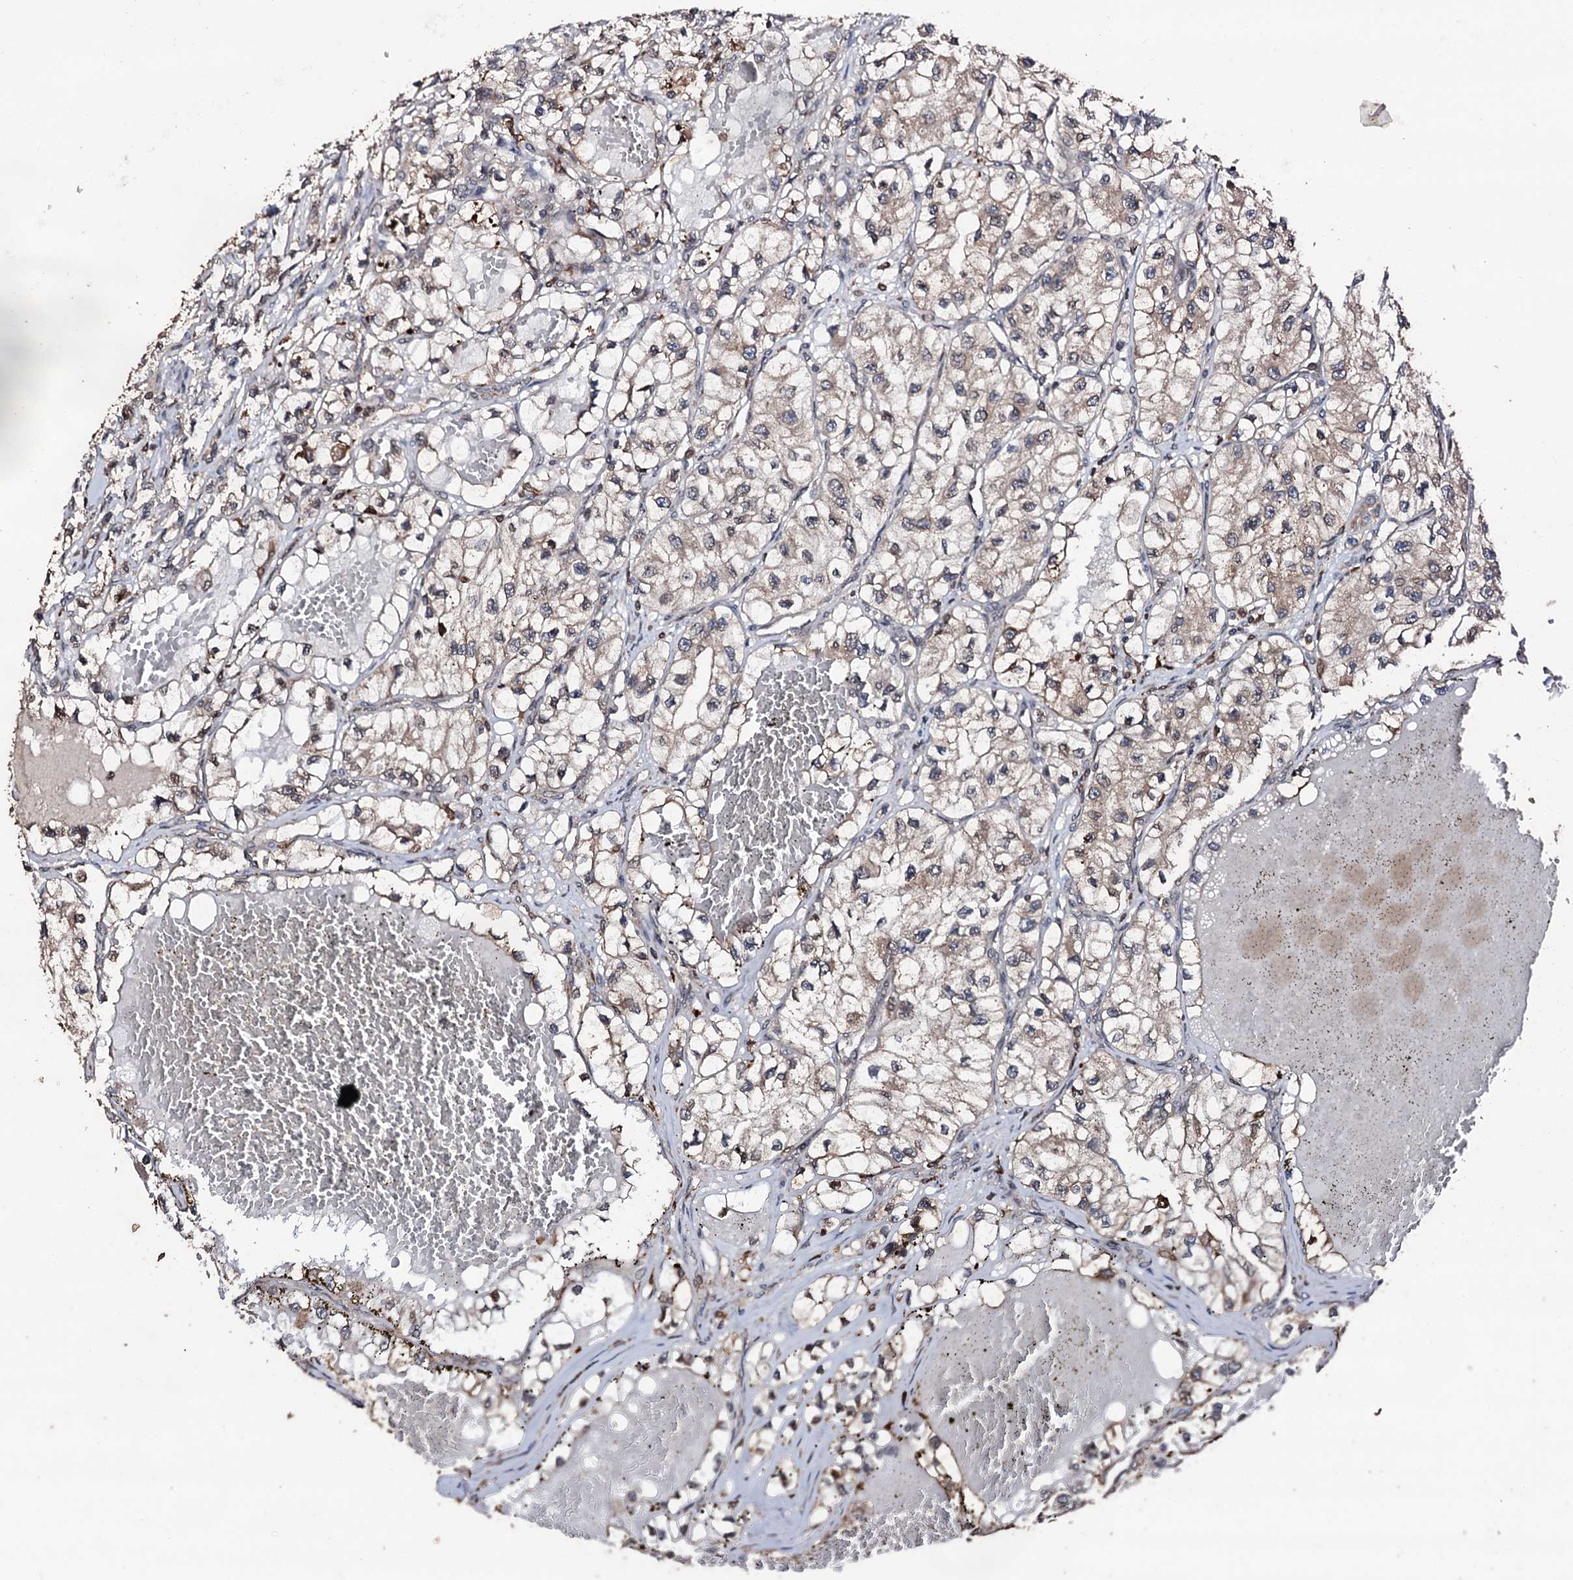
{"staining": {"intensity": "weak", "quantity": ">75%", "location": "cytoplasmic/membranous"}, "tissue": "renal cancer", "cell_type": "Tumor cells", "image_type": "cancer", "snomed": [{"axis": "morphology", "description": "Adenocarcinoma, NOS"}, {"axis": "topography", "description": "Kidney"}], "caption": "The photomicrograph displays a brown stain indicating the presence of a protein in the cytoplasmic/membranous of tumor cells in renal adenocarcinoma.", "gene": "SDHAF2", "patient": {"sex": "female", "age": 57}}